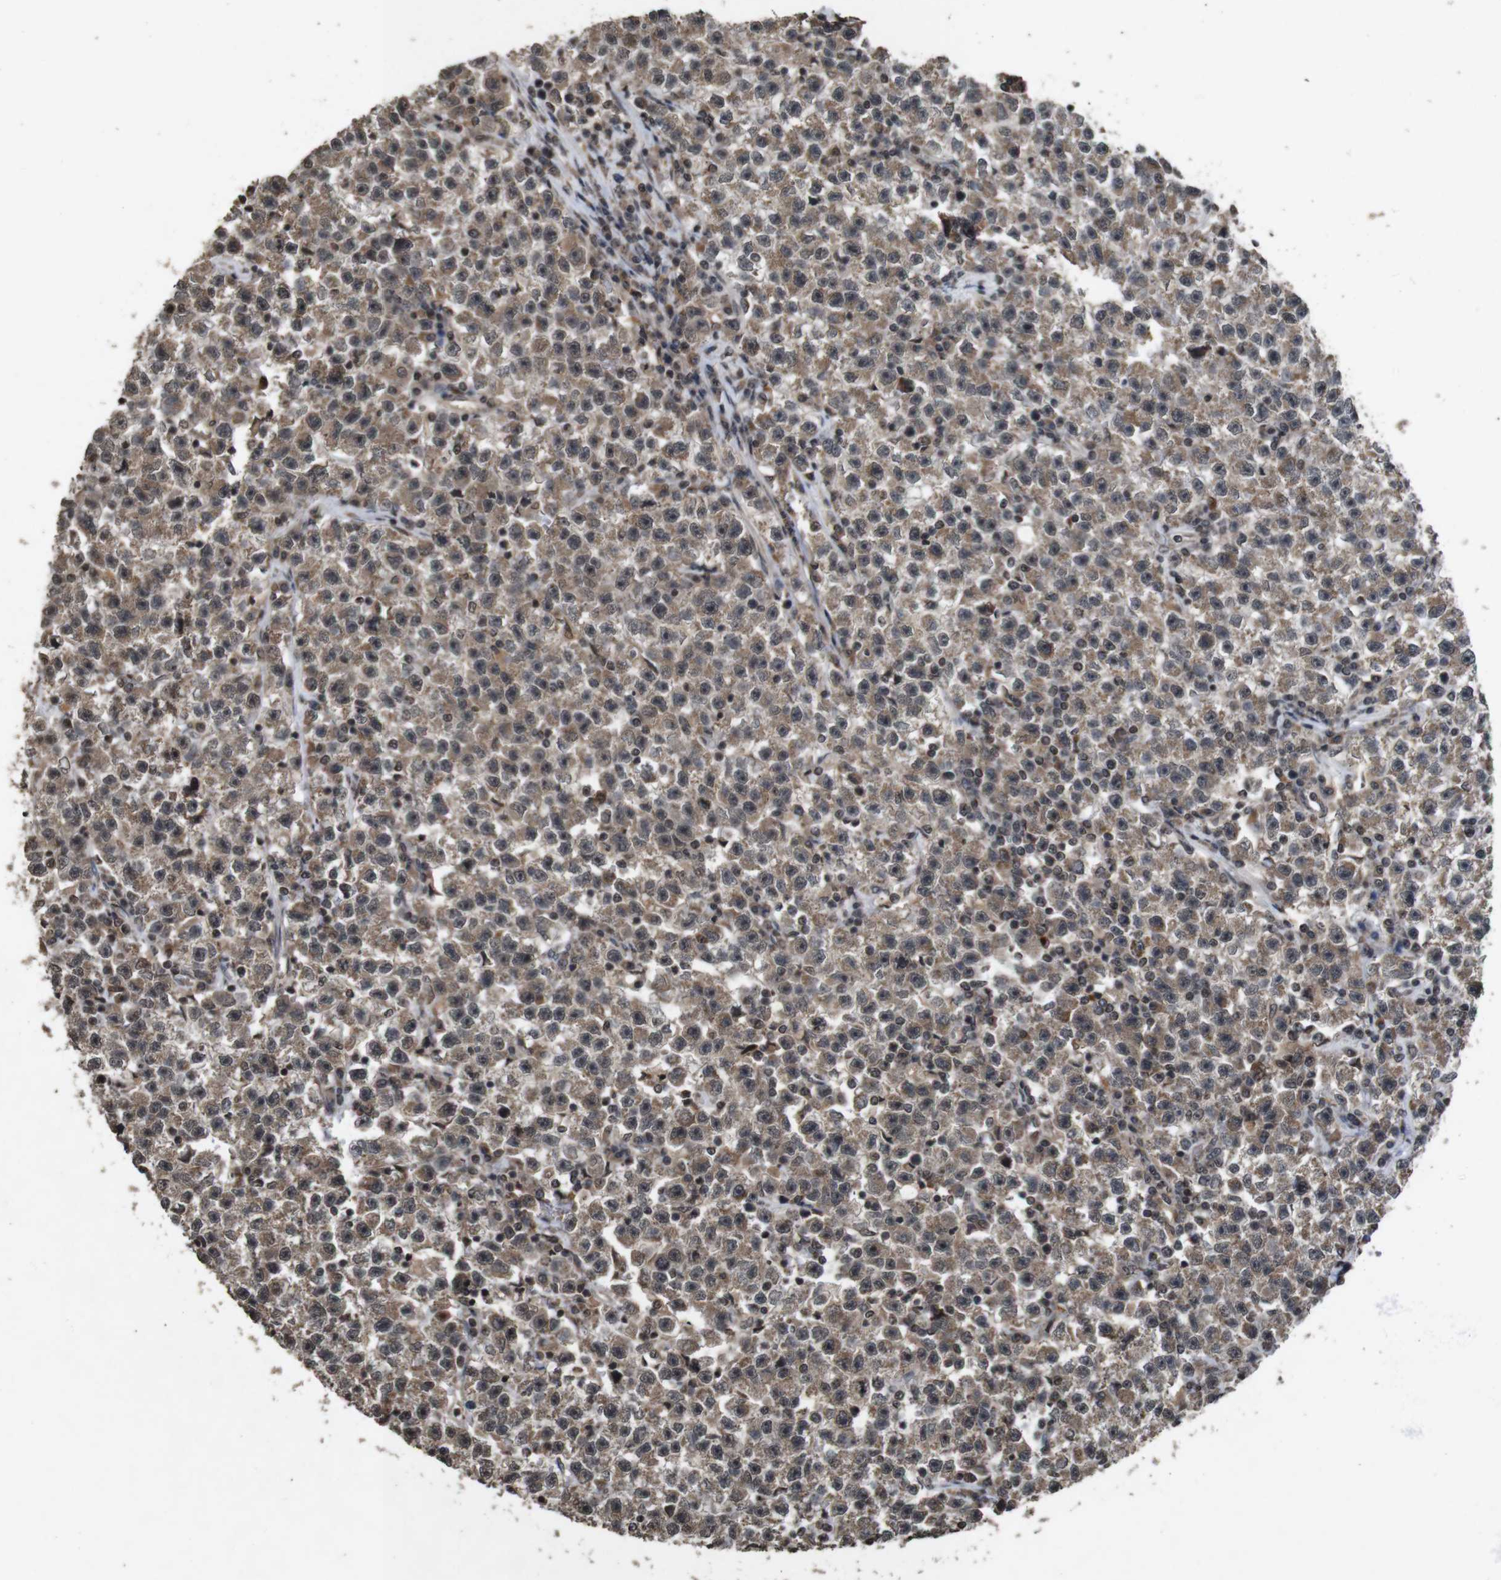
{"staining": {"intensity": "moderate", "quantity": ">75%", "location": "cytoplasmic/membranous,nuclear"}, "tissue": "testis cancer", "cell_type": "Tumor cells", "image_type": "cancer", "snomed": [{"axis": "morphology", "description": "Seminoma, NOS"}, {"axis": "topography", "description": "Testis"}], "caption": "Immunohistochemical staining of human testis cancer reveals medium levels of moderate cytoplasmic/membranous and nuclear protein expression in approximately >75% of tumor cells.", "gene": "SORL1", "patient": {"sex": "male", "age": 22}}